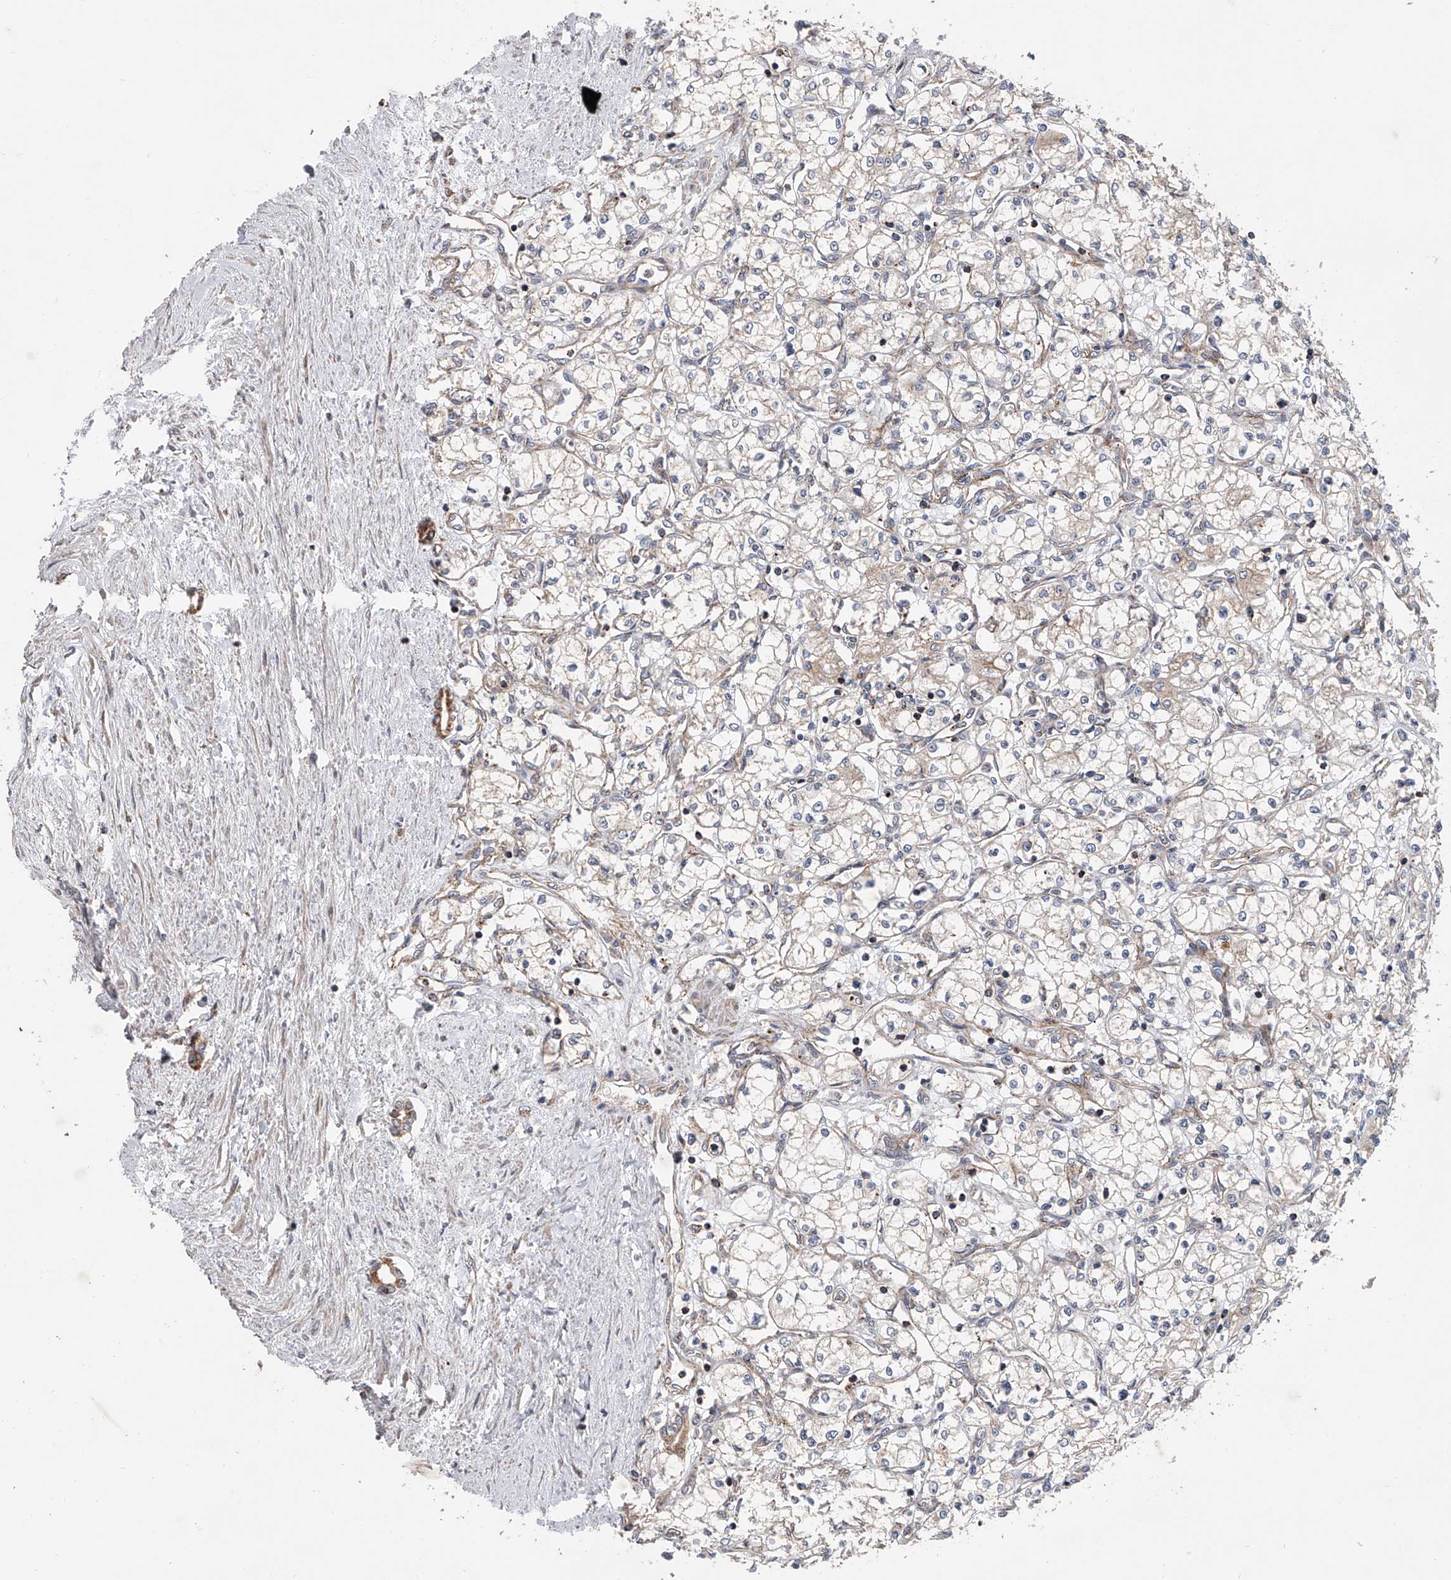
{"staining": {"intensity": "negative", "quantity": "none", "location": "none"}, "tissue": "renal cancer", "cell_type": "Tumor cells", "image_type": "cancer", "snomed": [{"axis": "morphology", "description": "Adenocarcinoma, NOS"}, {"axis": "topography", "description": "Kidney"}], "caption": "DAB (3,3'-diaminobenzidine) immunohistochemical staining of renal adenocarcinoma shows no significant positivity in tumor cells. Brightfield microscopy of IHC stained with DAB (brown) and hematoxylin (blue), captured at high magnification.", "gene": "USP47", "patient": {"sex": "male", "age": 59}}